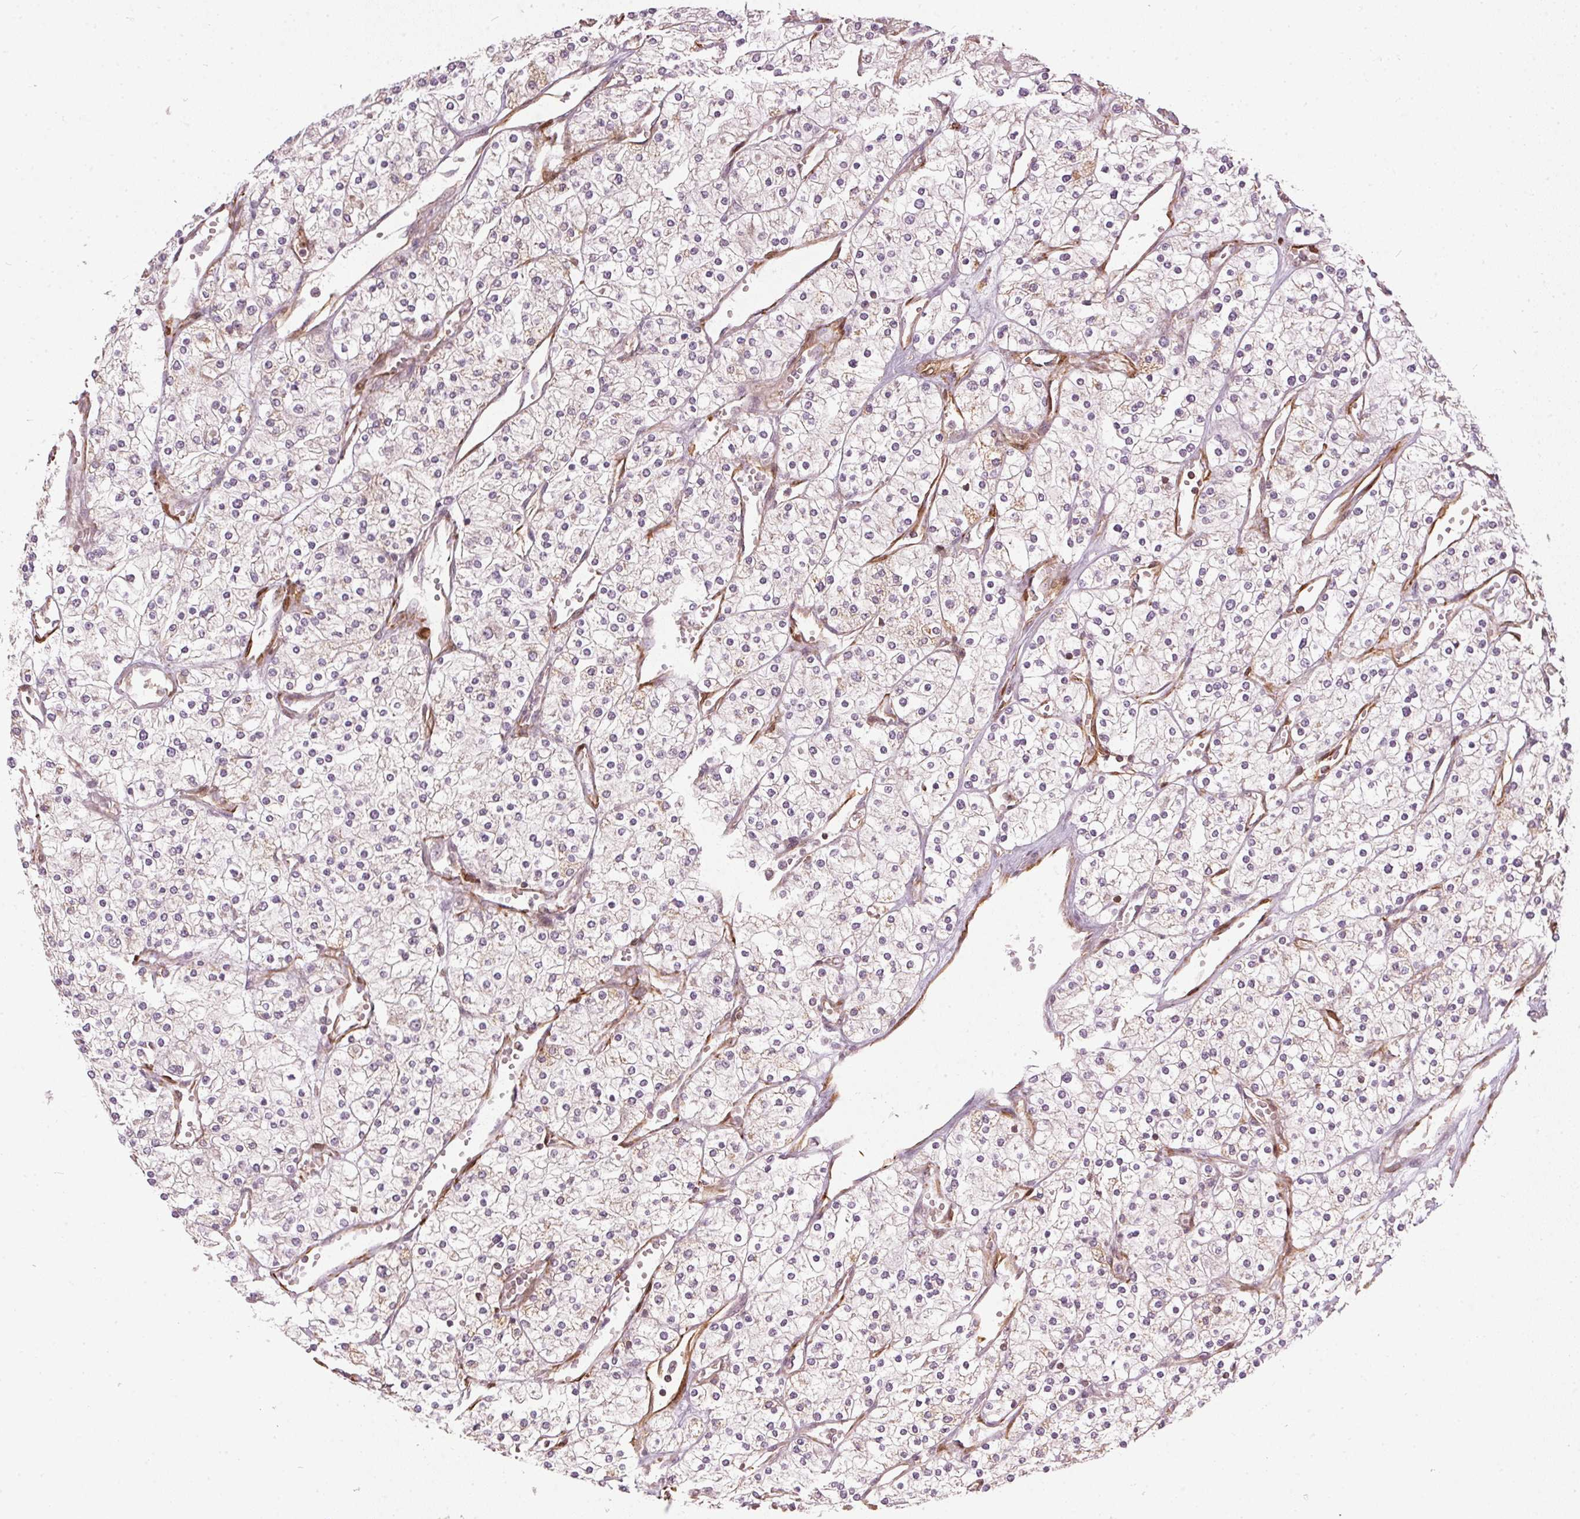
{"staining": {"intensity": "negative", "quantity": "none", "location": "none"}, "tissue": "renal cancer", "cell_type": "Tumor cells", "image_type": "cancer", "snomed": [{"axis": "morphology", "description": "Adenocarcinoma, NOS"}, {"axis": "topography", "description": "Kidney"}], "caption": "A high-resolution micrograph shows immunohistochemistry staining of renal adenocarcinoma, which reveals no significant expression in tumor cells.", "gene": "NADK2", "patient": {"sex": "male", "age": 80}}